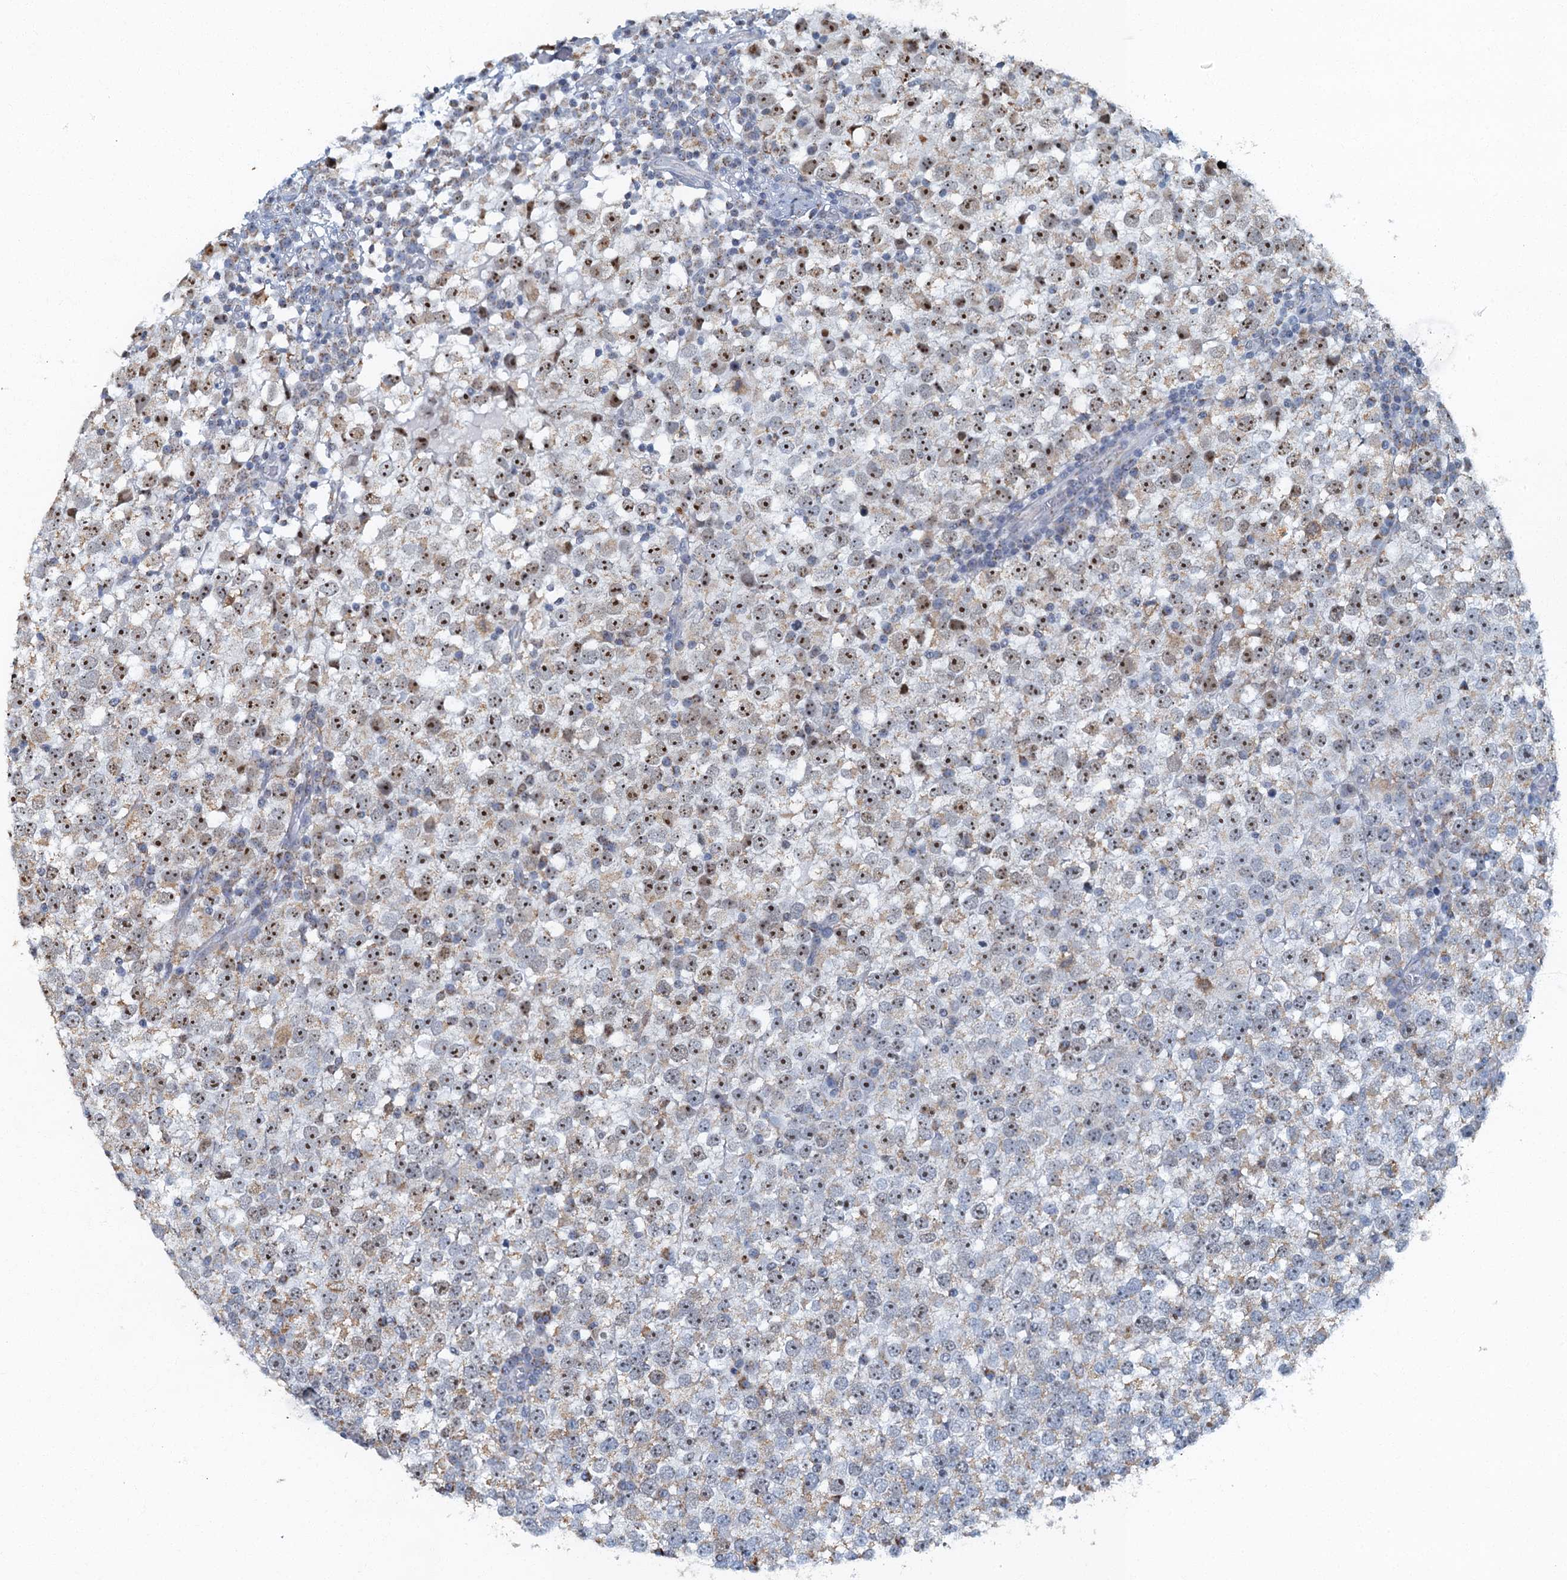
{"staining": {"intensity": "moderate", "quantity": "25%-75%", "location": "cytoplasmic/membranous,nuclear"}, "tissue": "testis cancer", "cell_type": "Tumor cells", "image_type": "cancer", "snomed": [{"axis": "morphology", "description": "Seminoma, NOS"}, {"axis": "topography", "description": "Testis"}], "caption": "A high-resolution micrograph shows immunohistochemistry staining of testis seminoma, which demonstrates moderate cytoplasmic/membranous and nuclear staining in approximately 25%-75% of tumor cells. The staining was performed using DAB to visualize the protein expression in brown, while the nuclei were stained in blue with hematoxylin (Magnification: 20x).", "gene": "RAD9B", "patient": {"sex": "male", "age": 65}}